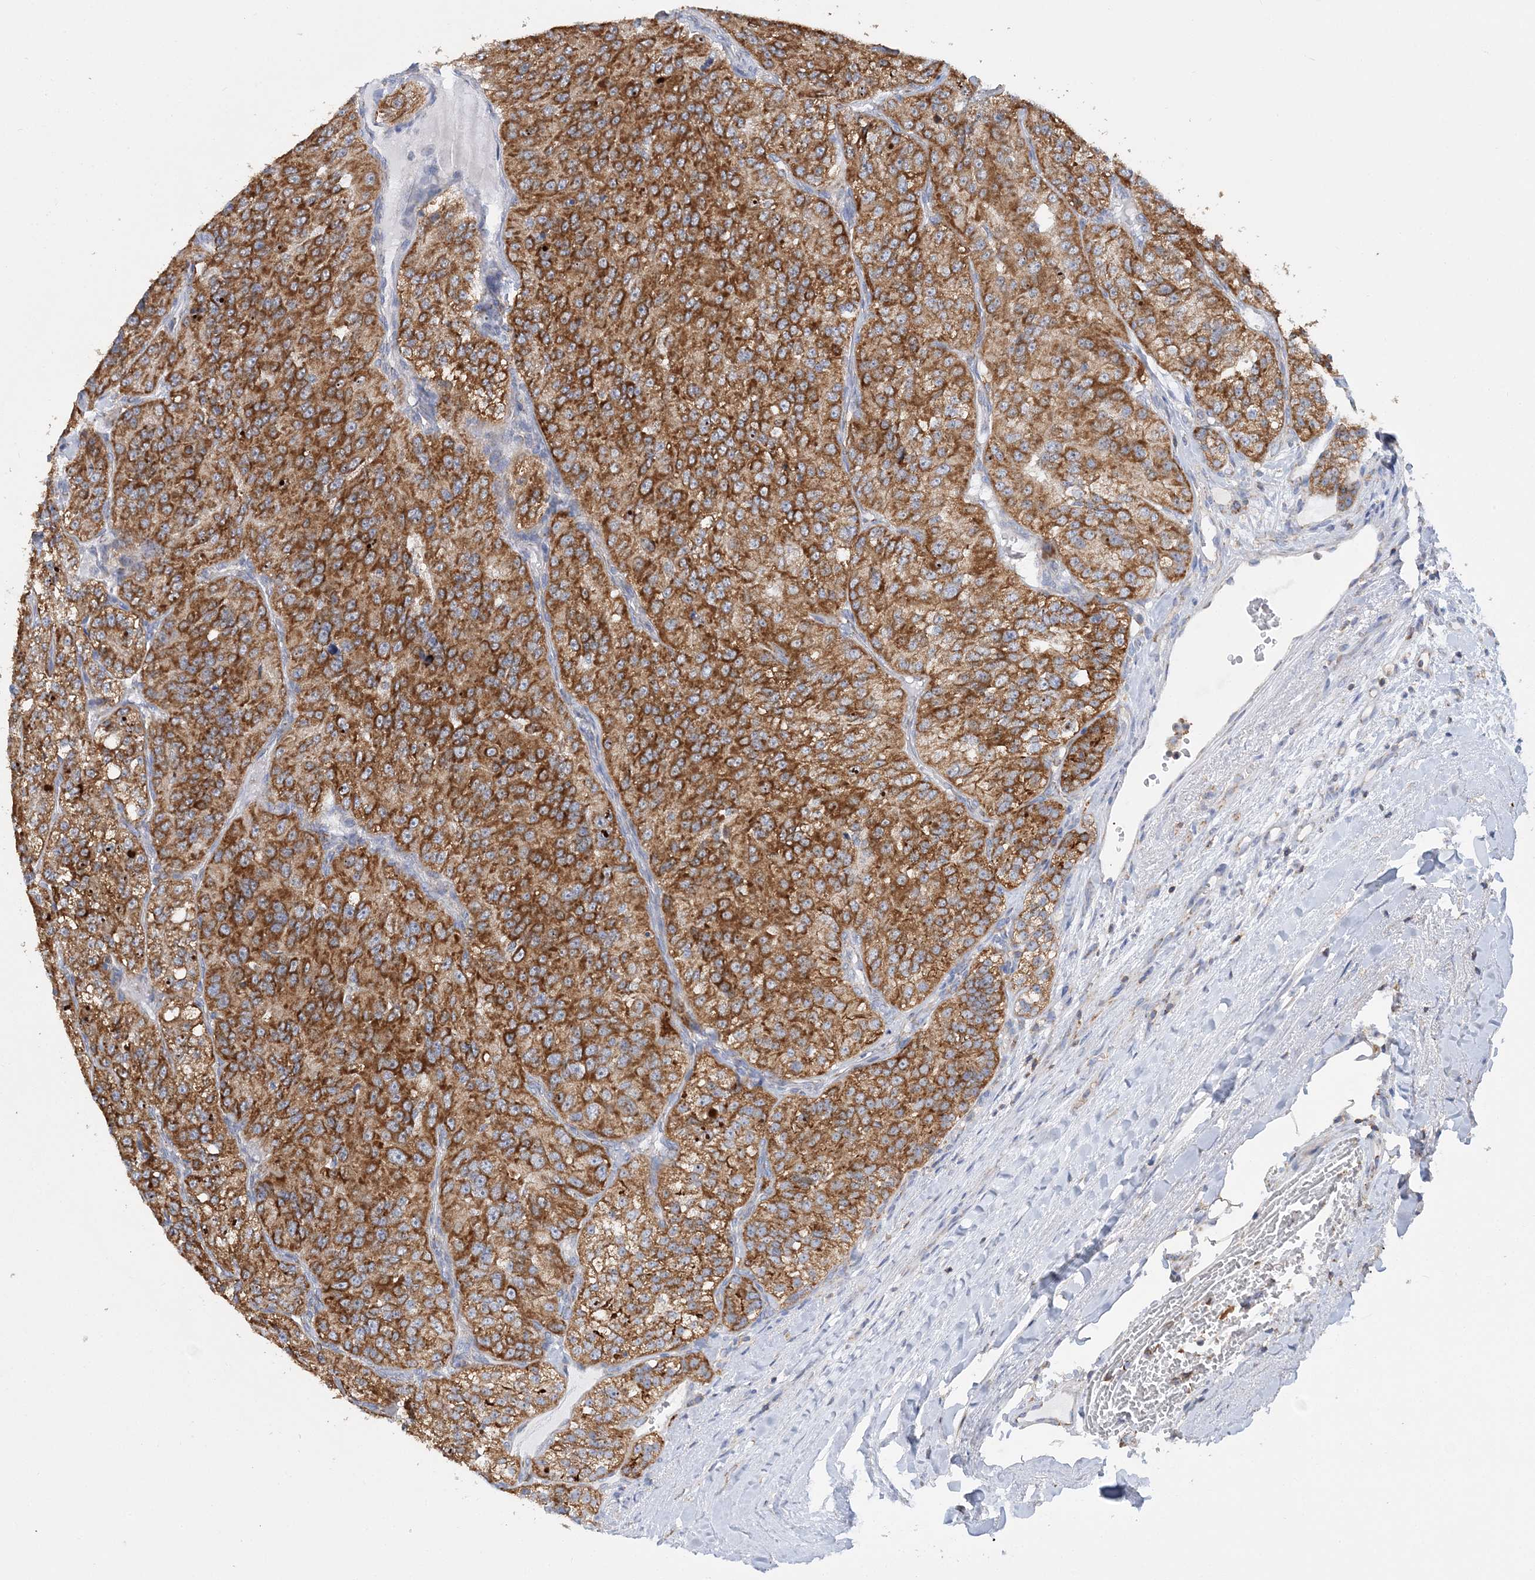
{"staining": {"intensity": "moderate", "quantity": ">75%", "location": "cytoplasmic/membranous"}, "tissue": "renal cancer", "cell_type": "Tumor cells", "image_type": "cancer", "snomed": [{"axis": "morphology", "description": "Adenocarcinoma, NOS"}, {"axis": "topography", "description": "Kidney"}], "caption": "Brown immunohistochemical staining in human renal cancer (adenocarcinoma) exhibits moderate cytoplasmic/membranous positivity in about >75% of tumor cells.", "gene": "TTC32", "patient": {"sex": "female", "age": 63}}